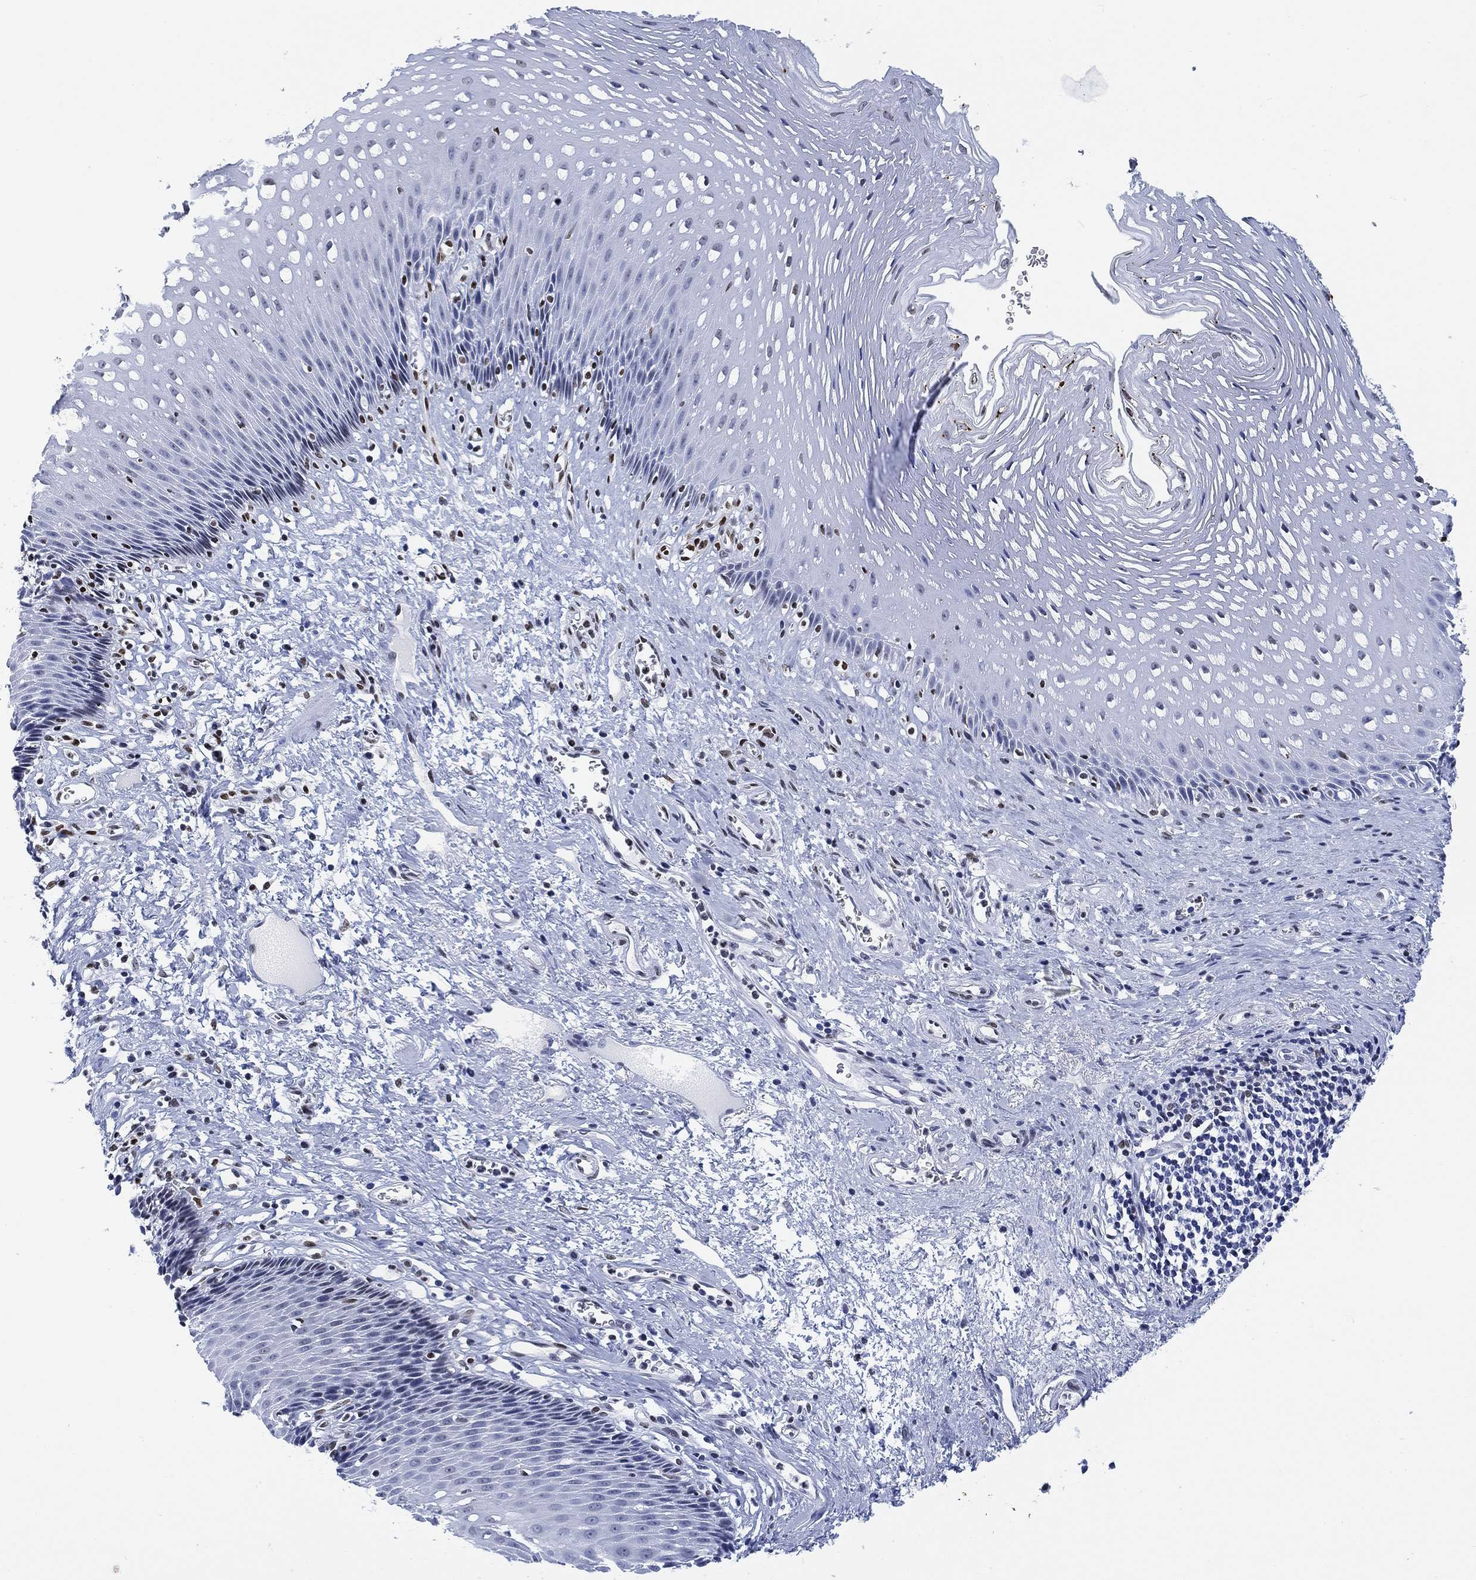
{"staining": {"intensity": "negative", "quantity": "none", "location": "none"}, "tissue": "esophagus", "cell_type": "Squamous epithelial cells", "image_type": "normal", "snomed": [{"axis": "morphology", "description": "Normal tissue, NOS"}, {"axis": "morphology", "description": "Adenocarcinoma, NOS"}, {"axis": "topography", "description": "Esophagus"}, {"axis": "topography", "description": "Stomach, upper"}], "caption": "Normal esophagus was stained to show a protein in brown. There is no significant expression in squamous epithelial cells. The staining was performed using DAB (3,3'-diaminobenzidine) to visualize the protein expression in brown, while the nuclei were stained in blue with hematoxylin (Magnification: 20x).", "gene": "H1", "patient": {"sex": "male", "age": 74}}